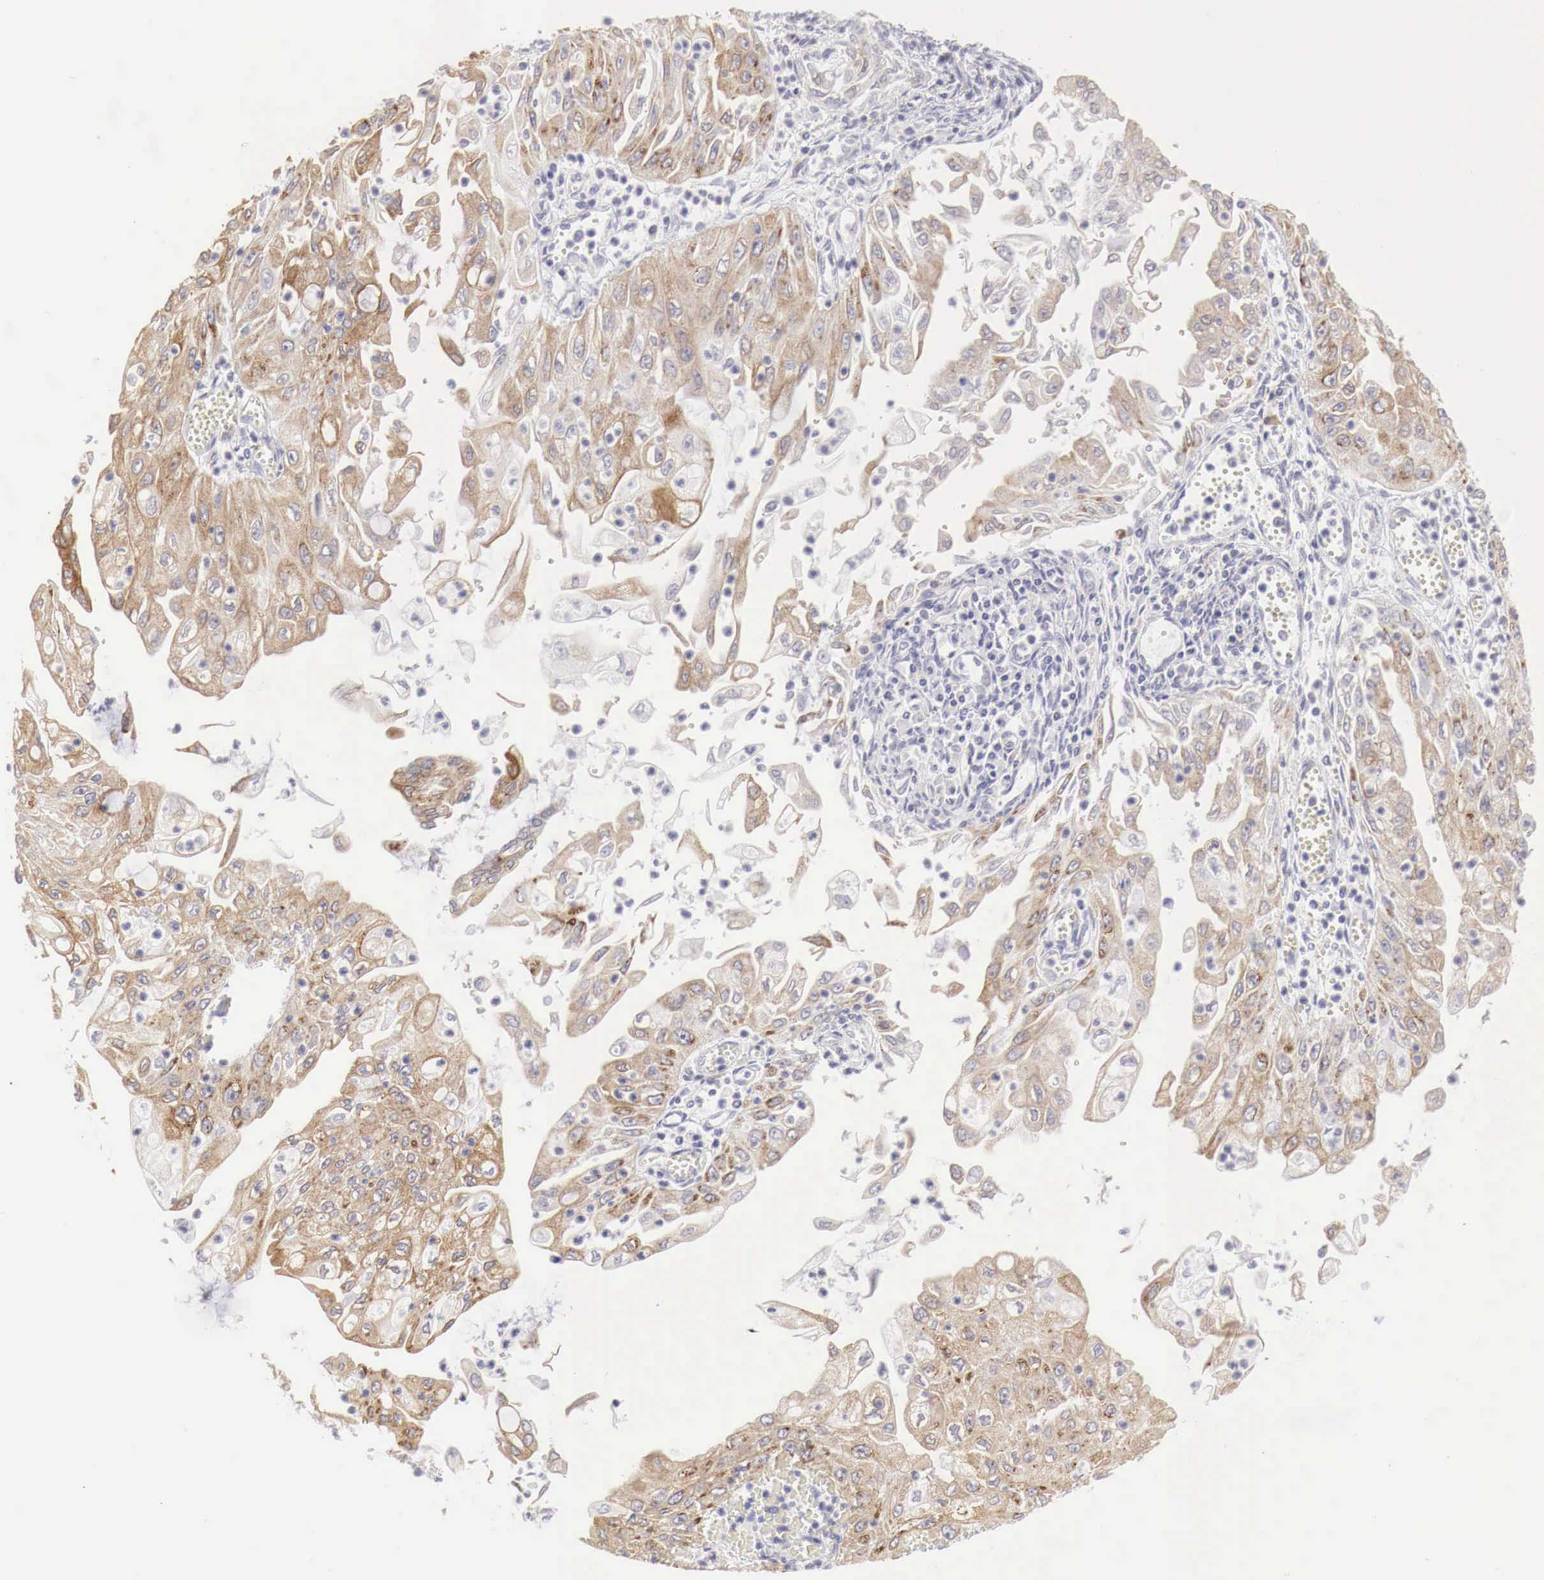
{"staining": {"intensity": "moderate", "quantity": ">75%", "location": "cytoplasmic/membranous"}, "tissue": "endometrial cancer", "cell_type": "Tumor cells", "image_type": "cancer", "snomed": [{"axis": "morphology", "description": "Adenocarcinoma, NOS"}, {"axis": "topography", "description": "Endometrium"}], "caption": "Endometrial cancer (adenocarcinoma) tissue shows moderate cytoplasmic/membranous expression in about >75% of tumor cells, visualized by immunohistochemistry.", "gene": "NSDHL", "patient": {"sex": "female", "age": 75}}